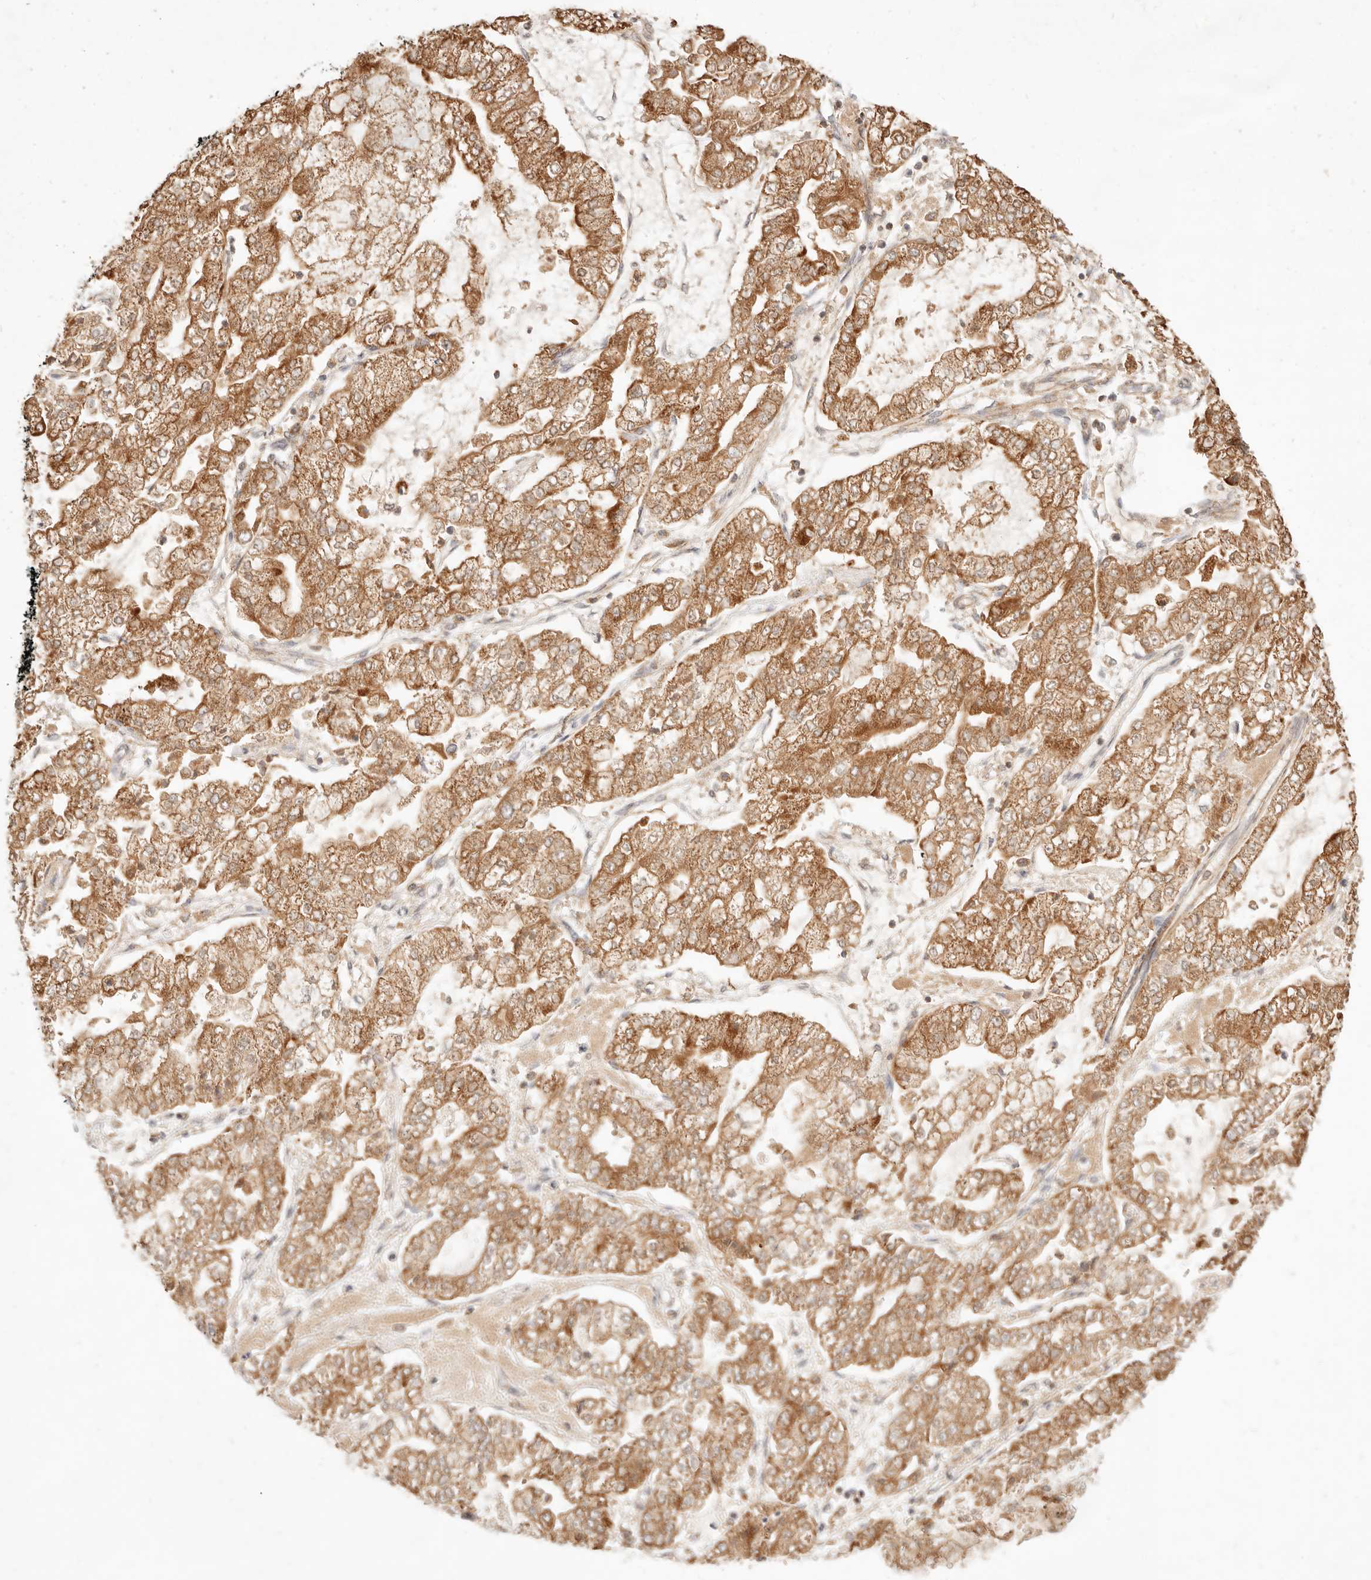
{"staining": {"intensity": "moderate", "quantity": ">75%", "location": "cytoplasmic/membranous"}, "tissue": "stomach cancer", "cell_type": "Tumor cells", "image_type": "cancer", "snomed": [{"axis": "morphology", "description": "Adenocarcinoma, NOS"}, {"axis": "topography", "description": "Stomach"}], "caption": "Tumor cells reveal medium levels of moderate cytoplasmic/membranous positivity in approximately >75% of cells in human stomach cancer (adenocarcinoma). The staining was performed using DAB (3,3'-diaminobenzidine), with brown indicating positive protein expression. Nuclei are stained blue with hematoxylin.", "gene": "CPLANE2", "patient": {"sex": "male", "age": 76}}